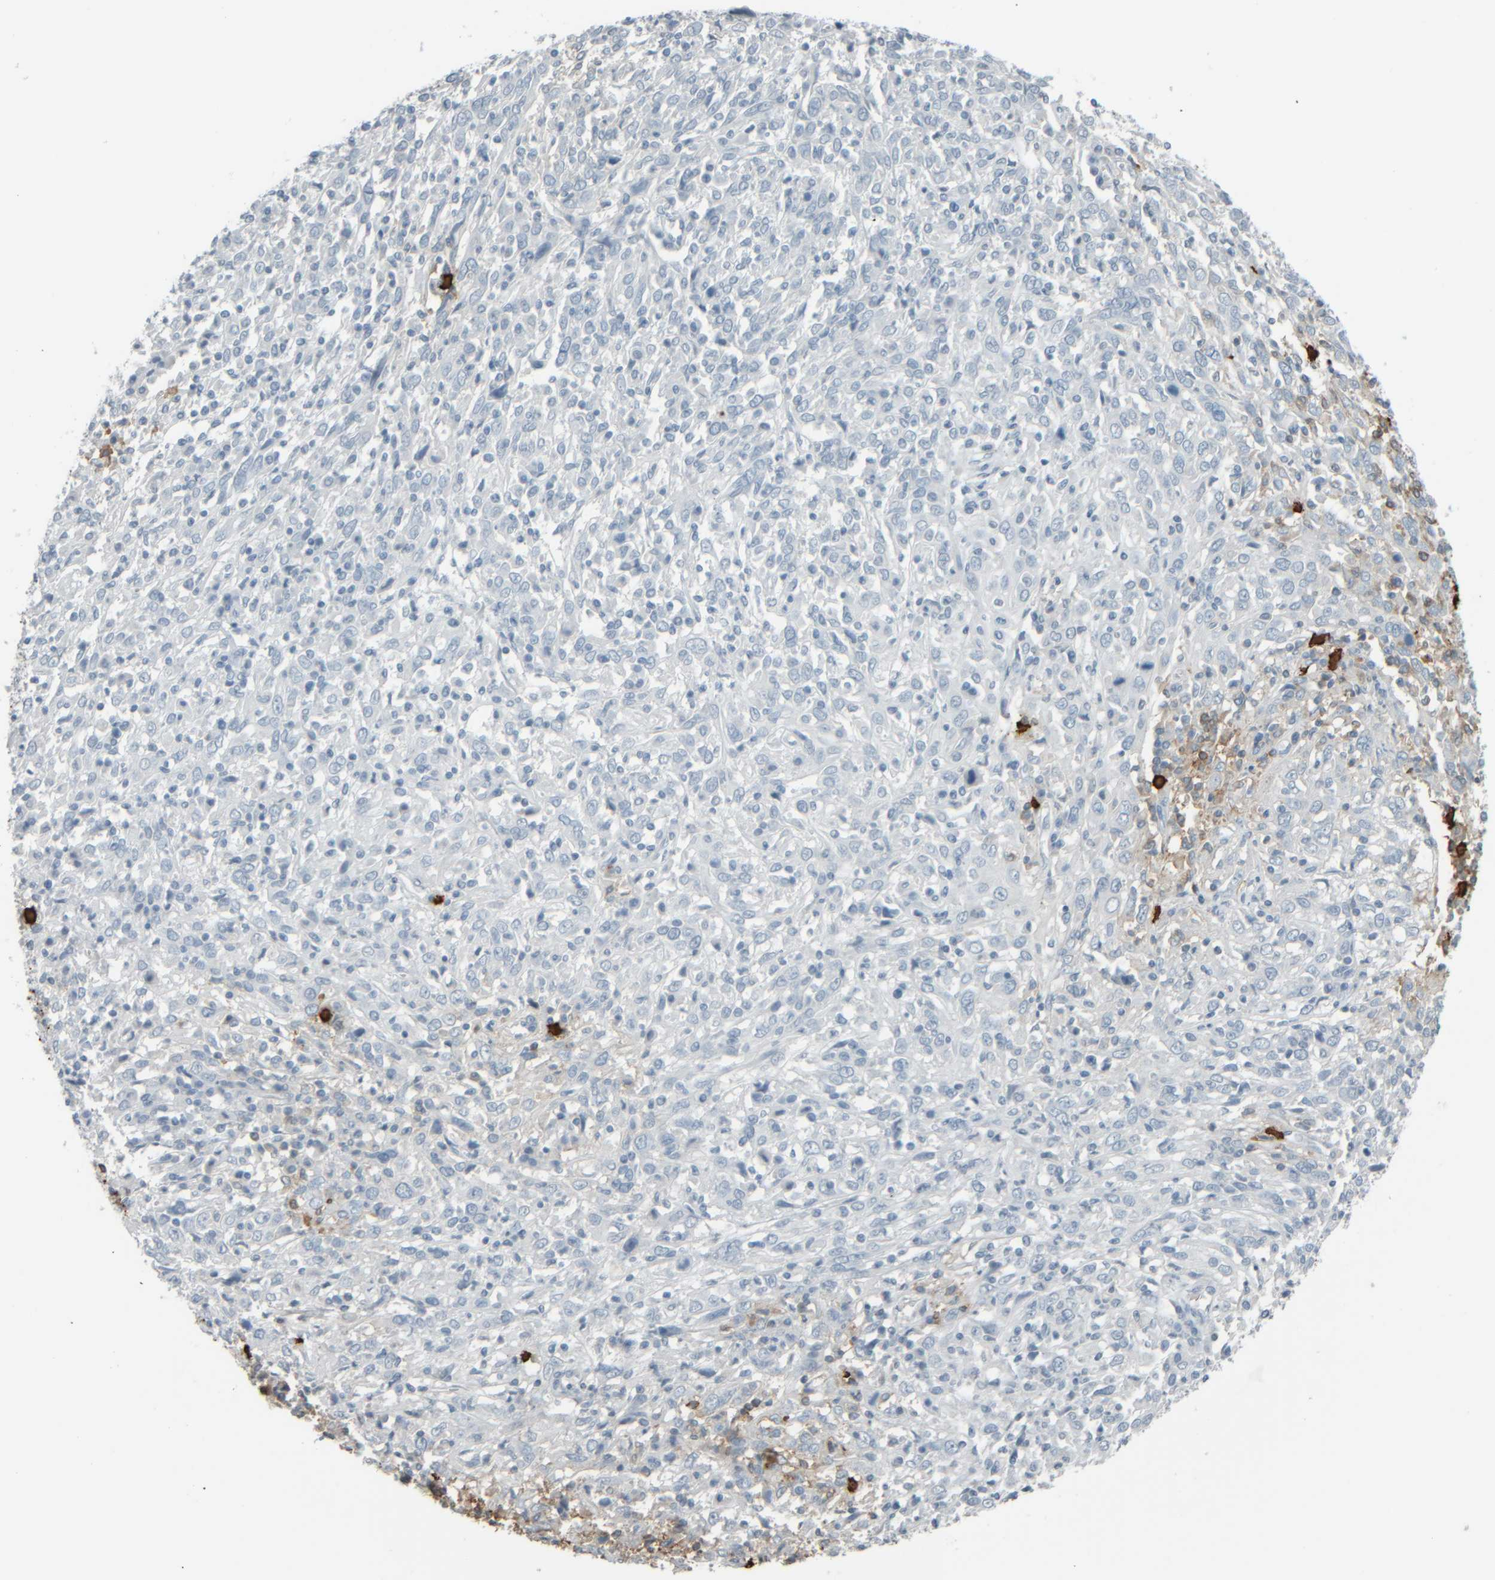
{"staining": {"intensity": "negative", "quantity": "none", "location": "none"}, "tissue": "cervical cancer", "cell_type": "Tumor cells", "image_type": "cancer", "snomed": [{"axis": "morphology", "description": "Squamous cell carcinoma, NOS"}, {"axis": "topography", "description": "Cervix"}], "caption": "Cervical cancer (squamous cell carcinoma) was stained to show a protein in brown. There is no significant positivity in tumor cells. (DAB (3,3'-diaminobenzidine) IHC, high magnification).", "gene": "TPSAB1", "patient": {"sex": "female", "age": 46}}